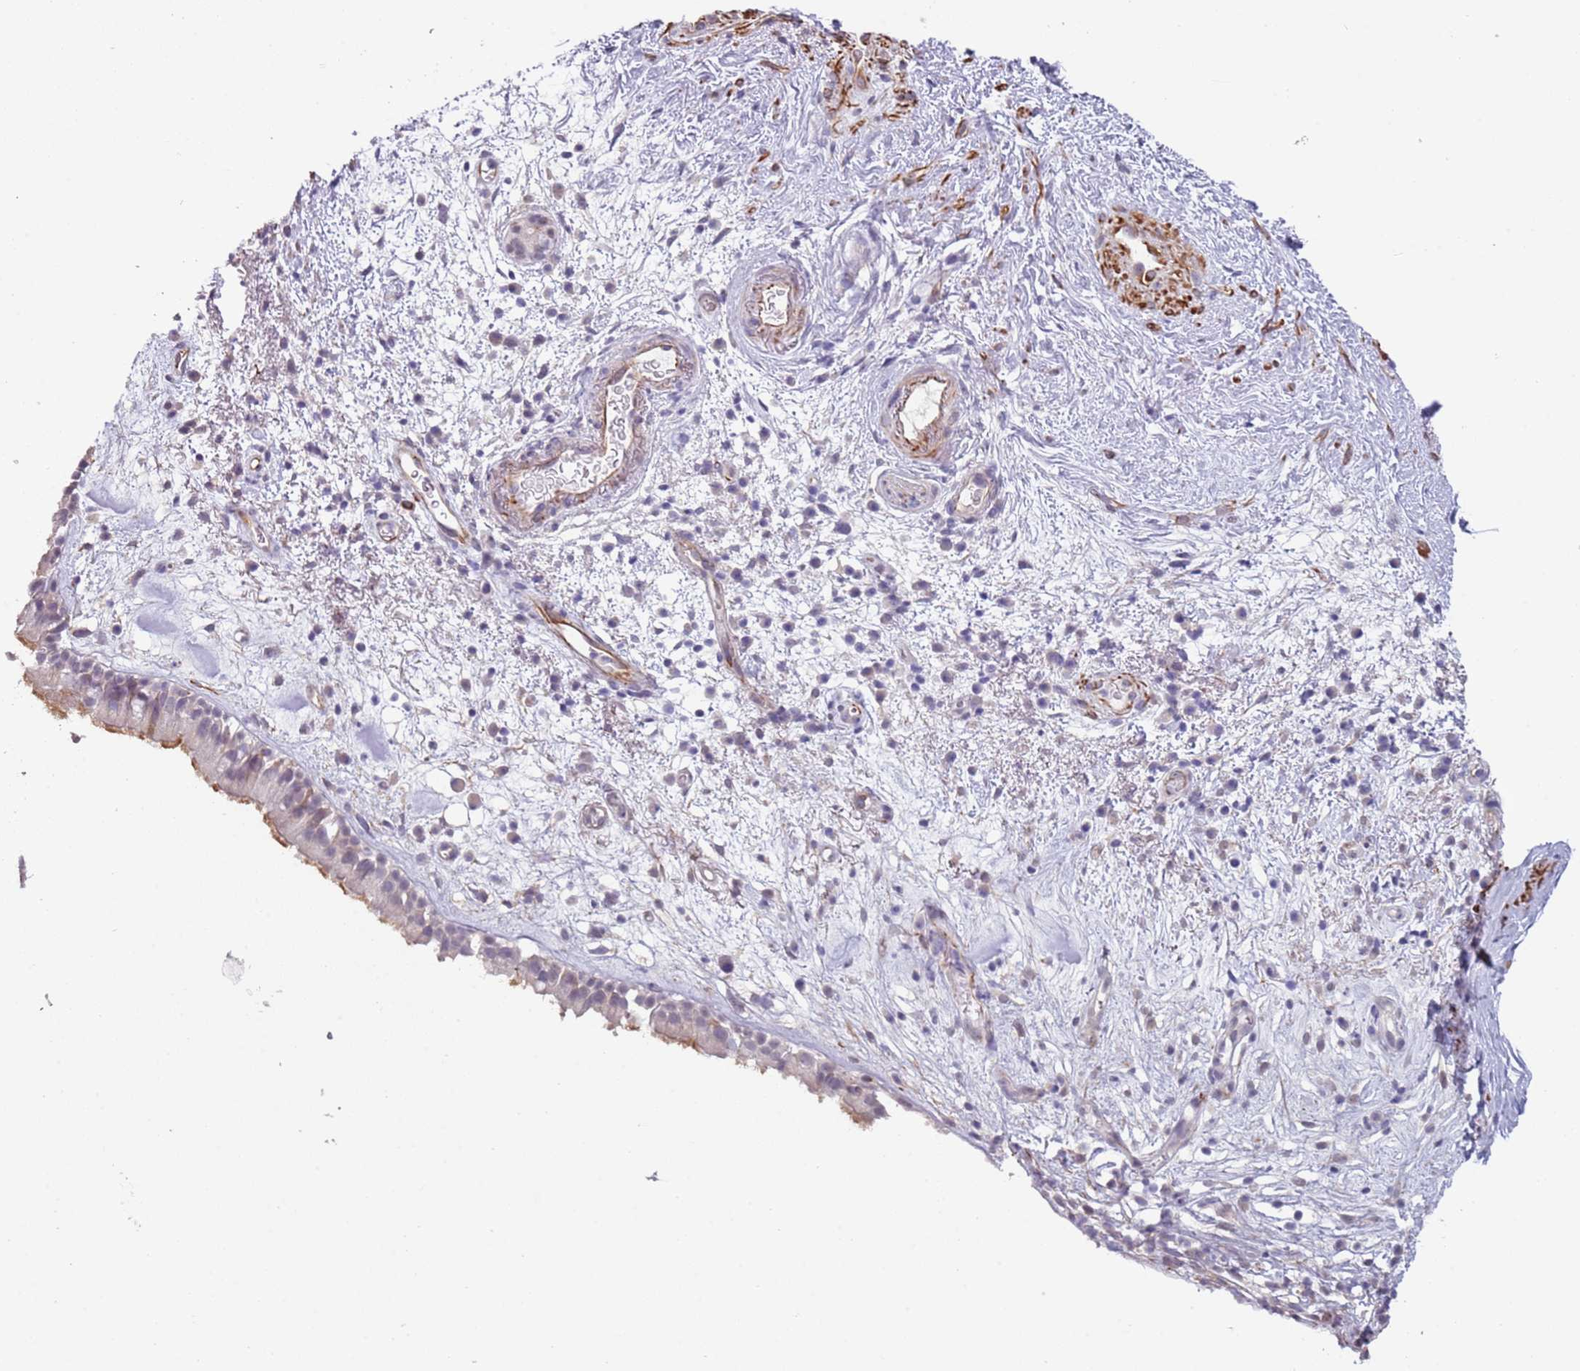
{"staining": {"intensity": "moderate", "quantity": "<25%", "location": "cytoplasmic/membranous"}, "tissue": "nasopharynx", "cell_type": "Respiratory epithelial cells", "image_type": "normal", "snomed": [{"axis": "morphology", "description": "Normal tissue, NOS"}, {"axis": "morphology", "description": "Squamous cell carcinoma, NOS"}, {"axis": "topography", "description": "Nasopharynx"}, {"axis": "topography", "description": "Head-Neck"}], "caption": "Respiratory epithelial cells show moderate cytoplasmic/membranous positivity in approximately <25% of cells in benign nasopharynx.", "gene": "ENSG00000271254", "patient": {"sex": "male", "age": 85}}